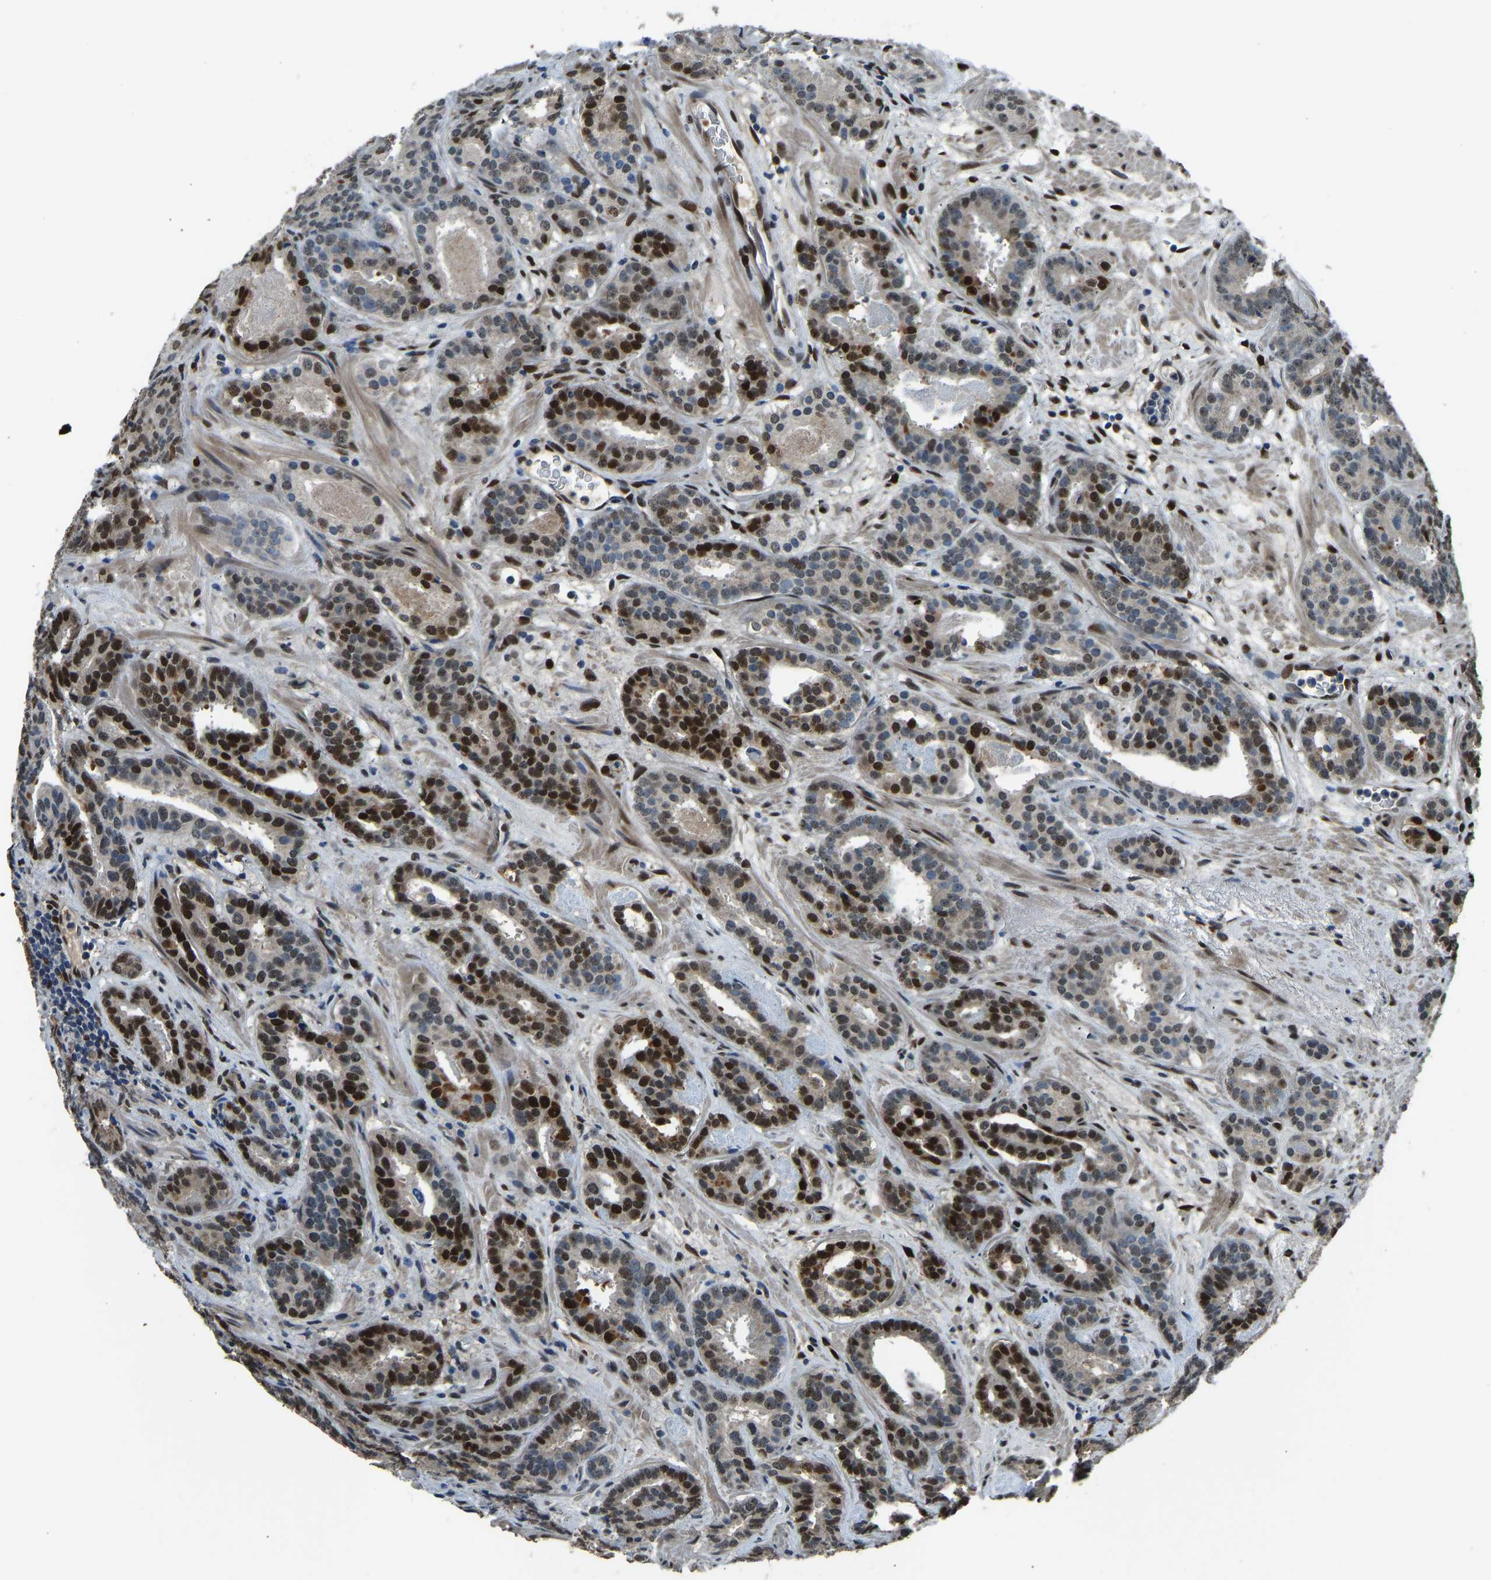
{"staining": {"intensity": "strong", "quantity": "25%-75%", "location": "nuclear"}, "tissue": "prostate cancer", "cell_type": "Tumor cells", "image_type": "cancer", "snomed": [{"axis": "morphology", "description": "Adenocarcinoma, Low grade"}, {"axis": "topography", "description": "Prostate"}], "caption": "This is a histology image of immunohistochemistry (IHC) staining of prostate cancer, which shows strong expression in the nuclear of tumor cells.", "gene": "FOS", "patient": {"sex": "male", "age": 69}}